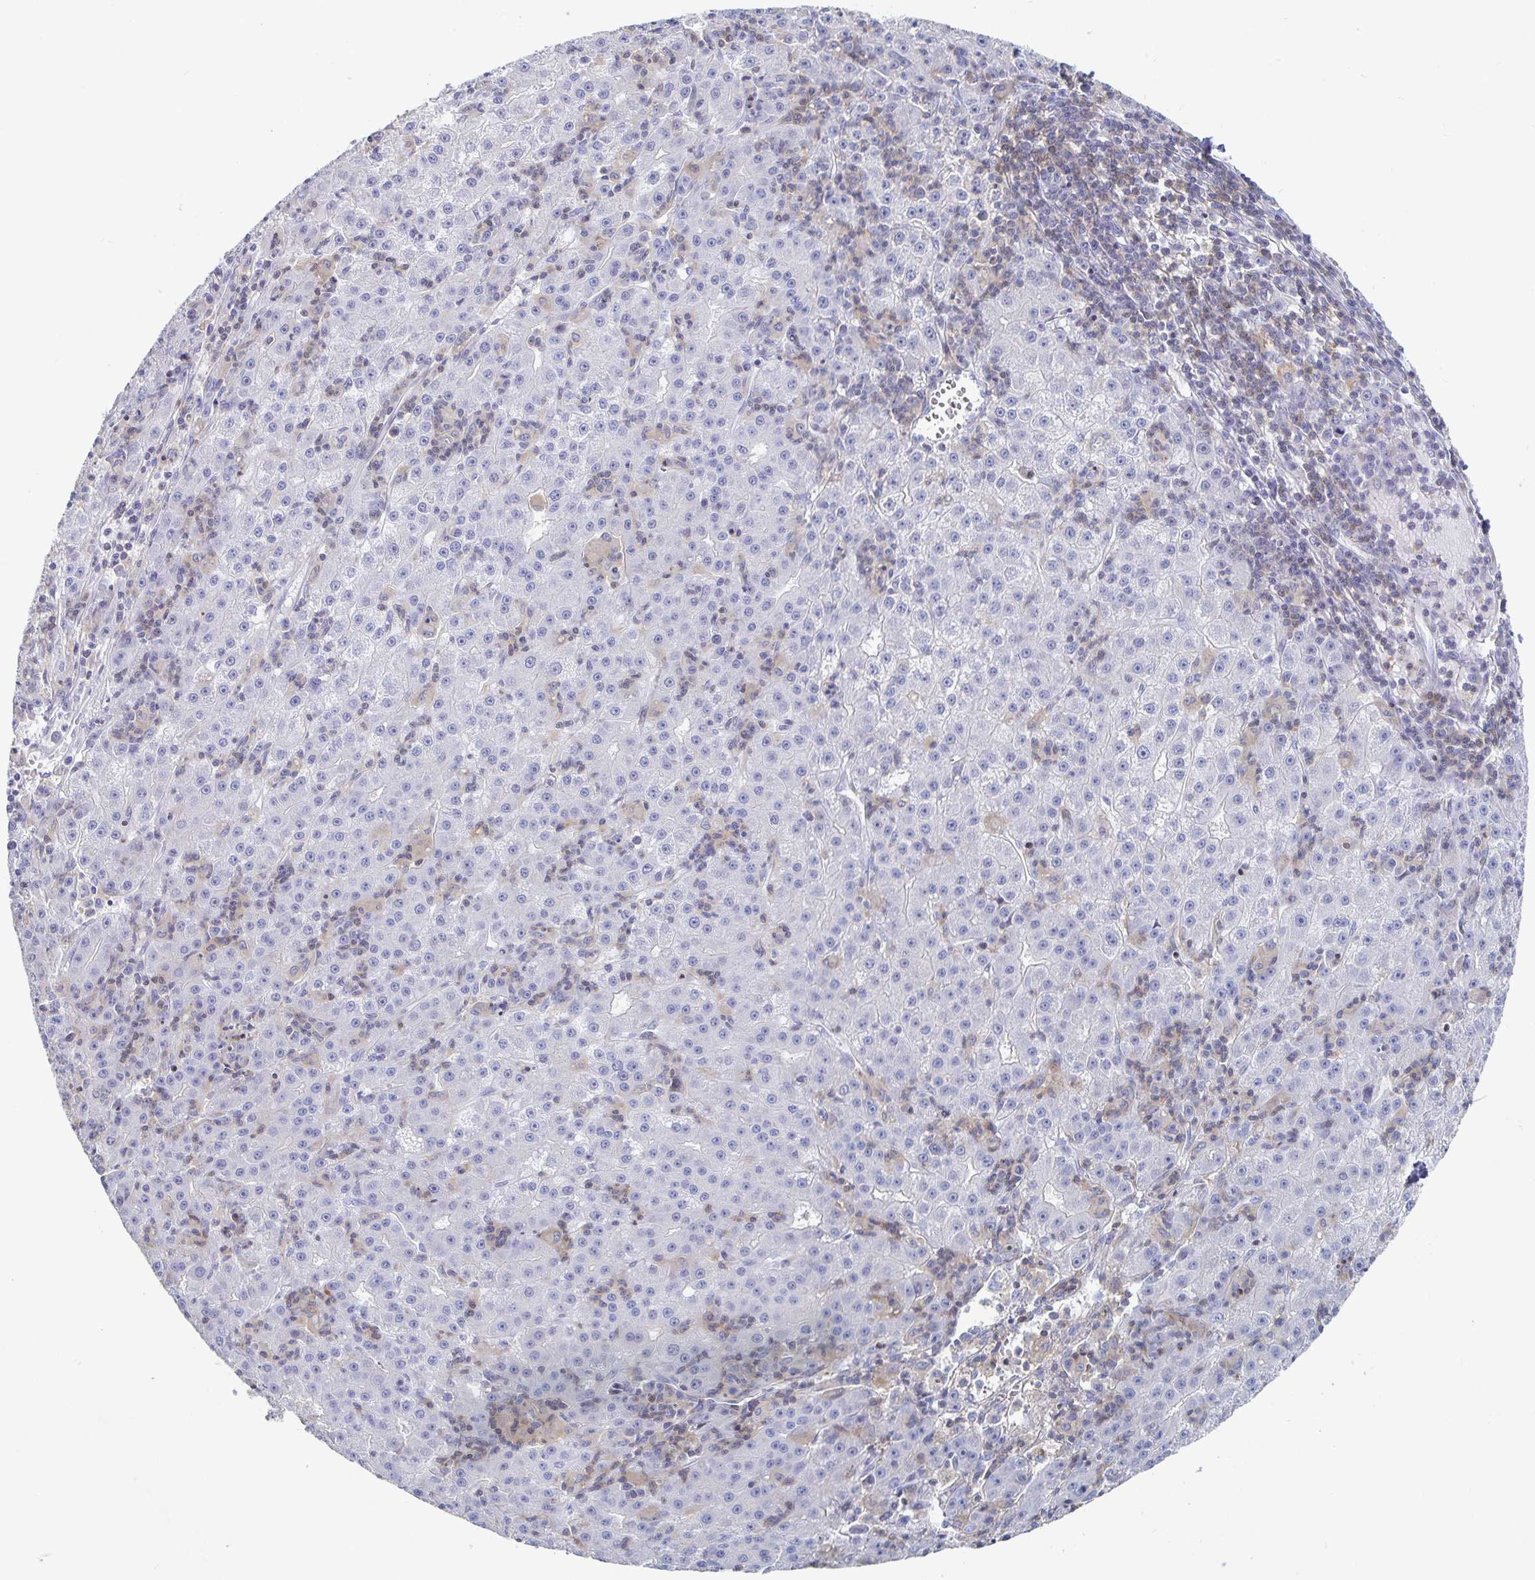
{"staining": {"intensity": "negative", "quantity": "none", "location": "none"}, "tissue": "liver cancer", "cell_type": "Tumor cells", "image_type": "cancer", "snomed": [{"axis": "morphology", "description": "Carcinoma, Hepatocellular, NOS"}, {"axis": "topography", "description": "Liver"}], "caption": "IHC histopathology image of neoplastic tissue: liver hepatocellular carcinoma stained with DAB (3,3'-diaminobenzidine) demonstrates no significant protein expression in tumor cells.", "gene": "PIK3CD", "patient": {"sex": "male", "age": 76}}